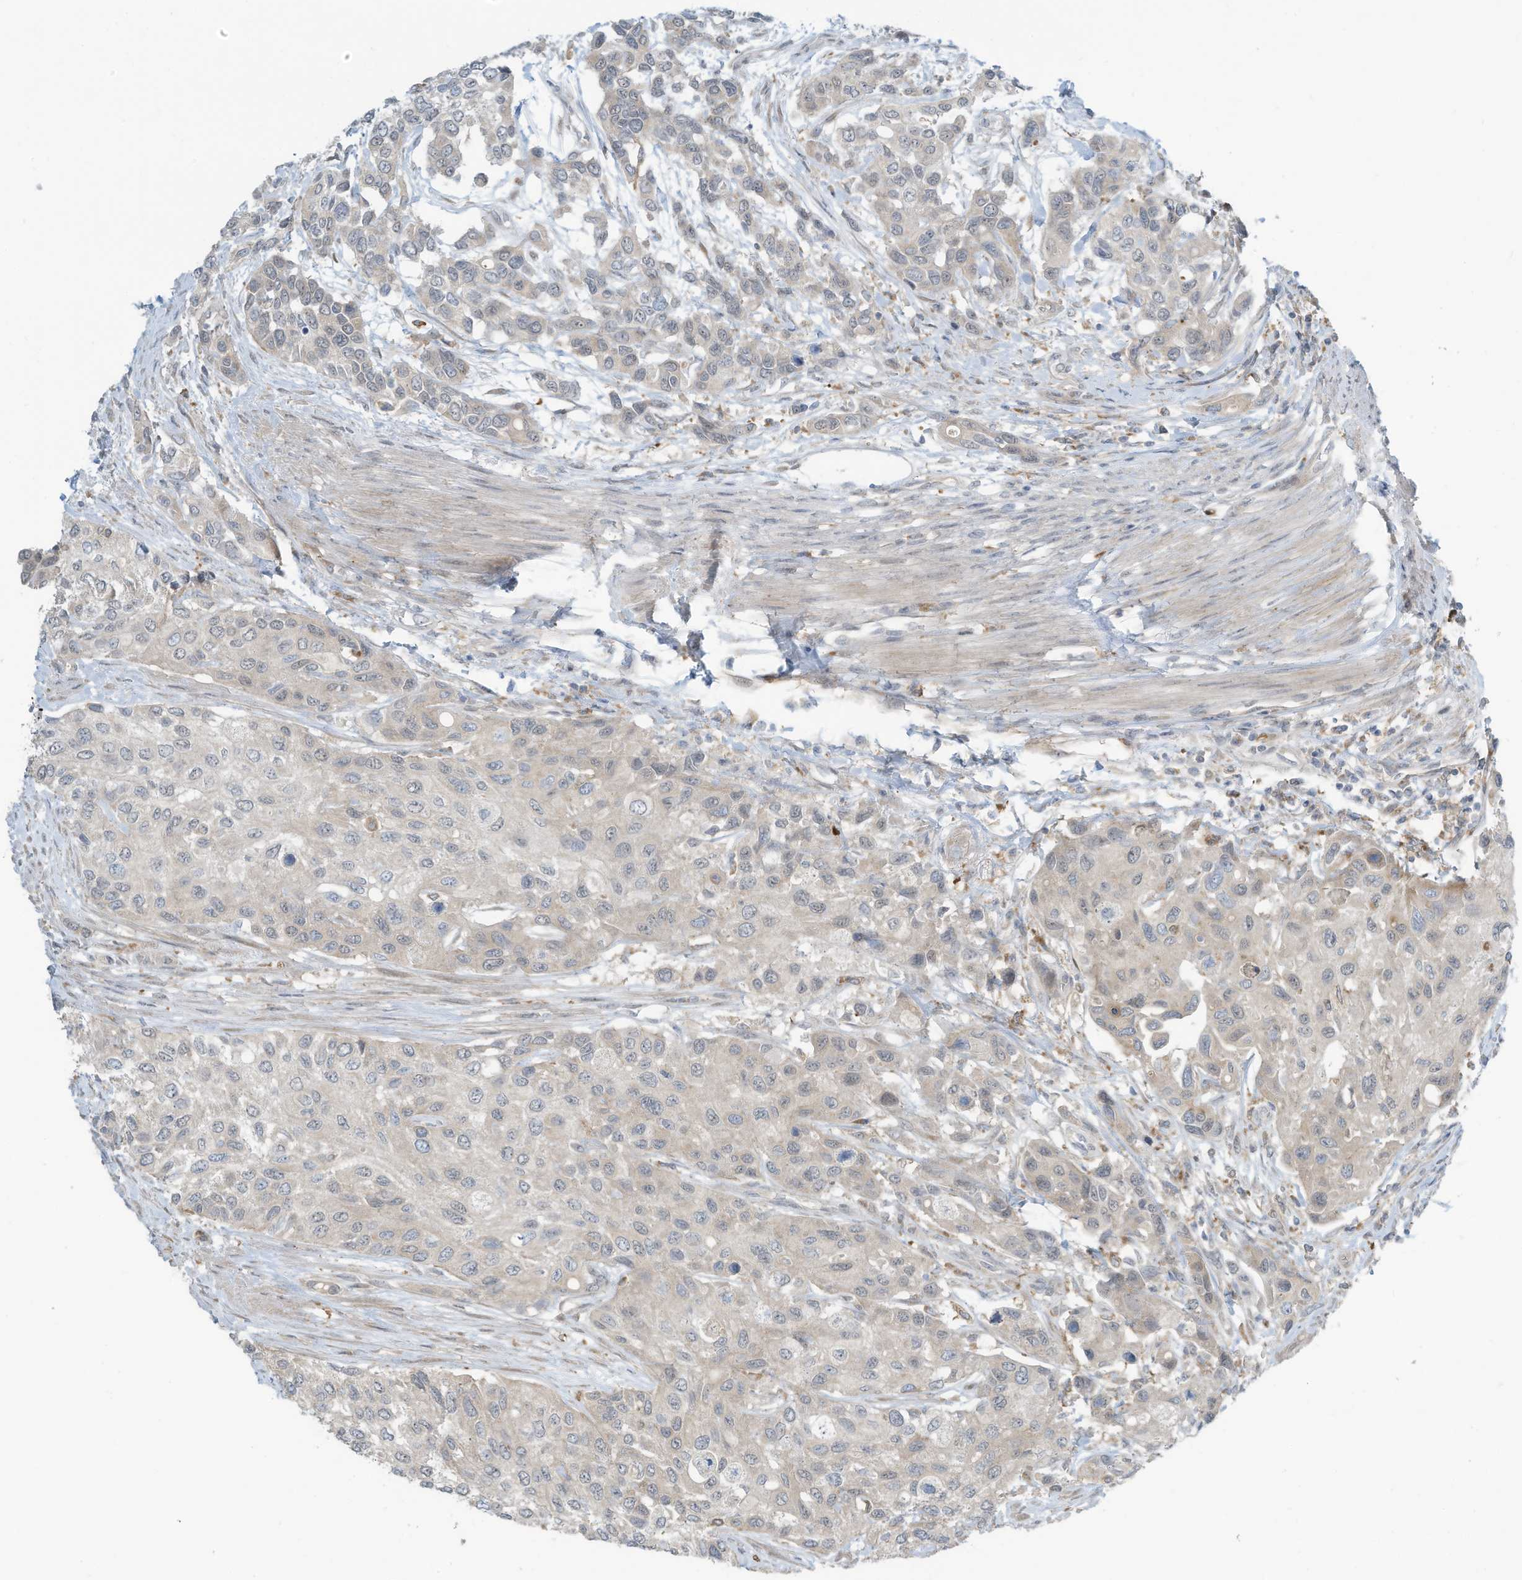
{"staining": {"intensity": "negative", "quantity": "none", "location": "none"}, "tissue": "urothelial cancer", "cell_type": "Tumor cells", "image_type": "cancer", "snomed": [{"axis": "morphology", "description": "Normal tissue, NOS"}, {"axis": "morphology", "description": "Urothelial carcinoma, High grade"}, {"axis": "topography", "description": "Vascular tissue"}, {"axis": "topography", "description": "Urinary bladder"}], "caption": "Tumor cells are negative for protein expression in human urothelial carcinoma (high-grade). Nuclei are stained in blue.", "gene": "DZIP3", "patient": {"sex": "female", "age": 56}}